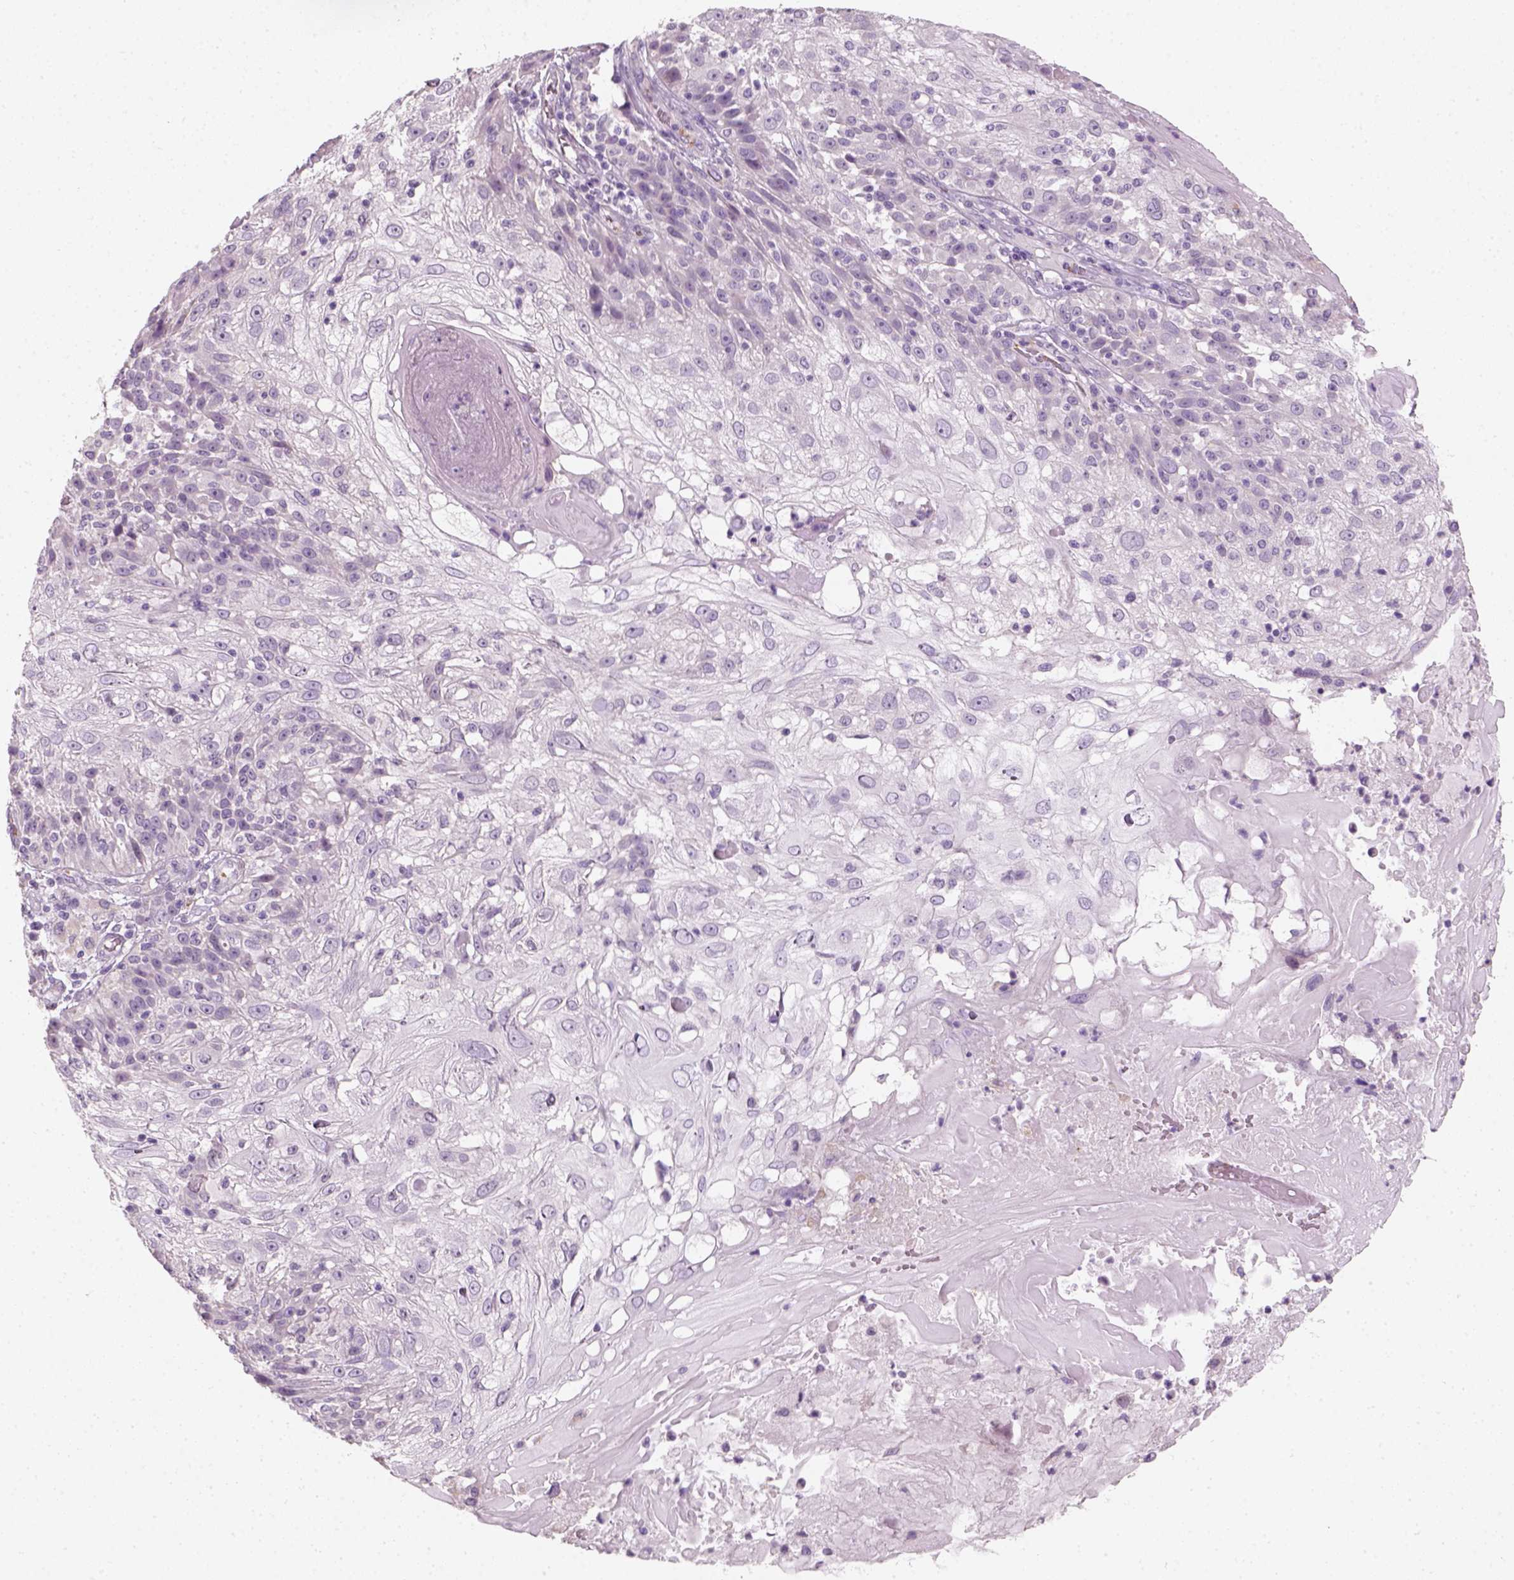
{"staining": {"intensity": "negative", "quantity": "none", "location": "none"}, "tissue": "skin cancer", "cell_type": "Tumor cells", "image_type": "cancer", "snomed": [{"axis": "morphology", "description": "Normal tissue, NOS"}, {"axis": "morphology", "description": "Squamous cell carcinoma, NOS"}, {"axis": "topography", "description": "Skin"}], "caption": "Histopathology image shows no significant protein expression in tumor cells of skin squamous cell carcinoma.", "gene": "FAM163B", "patient": {"sex": "female", "age": 83}}